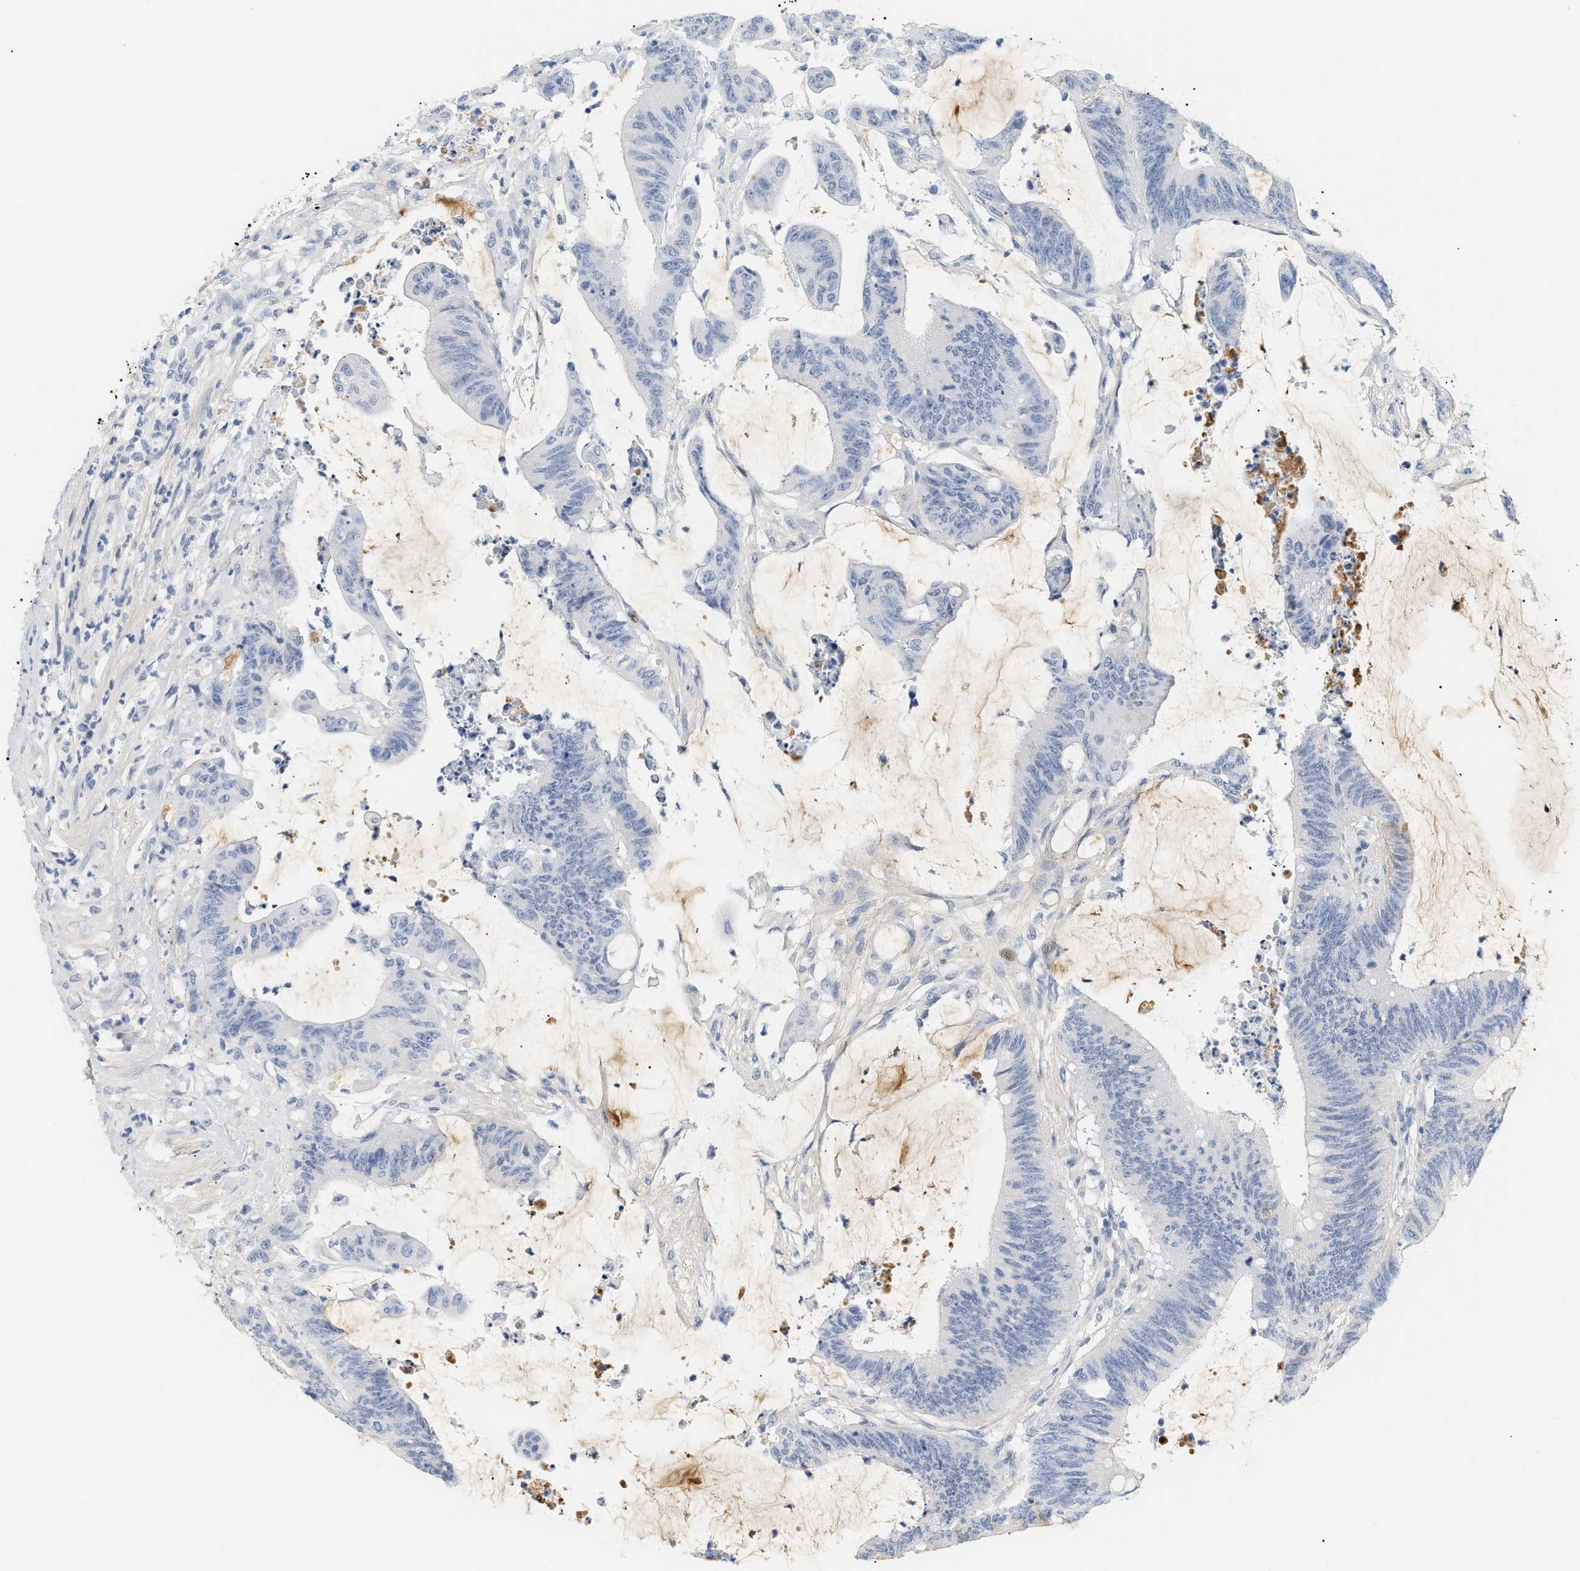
{"staining": {"intensity": "negative", "quantity": "none", "location": "none"}, "tissue": "colorectal cancer", "cell_type": "Tumor cells", "image_type": "cancer", "snomed": [{"axis": "morphology", "description": "Adenocarcinoma, NOS"}, {"axis": "topography", "description": "Rectum"}], "caption": "Immunohistochemistry (IHC) histopathology image of neoplastic tissue: human colorectal cancer stained with DAB demonstrates no significant protein expression in tumor cells.", "gene": "CFH", "patient": {"sex": "female", "age": 66}}